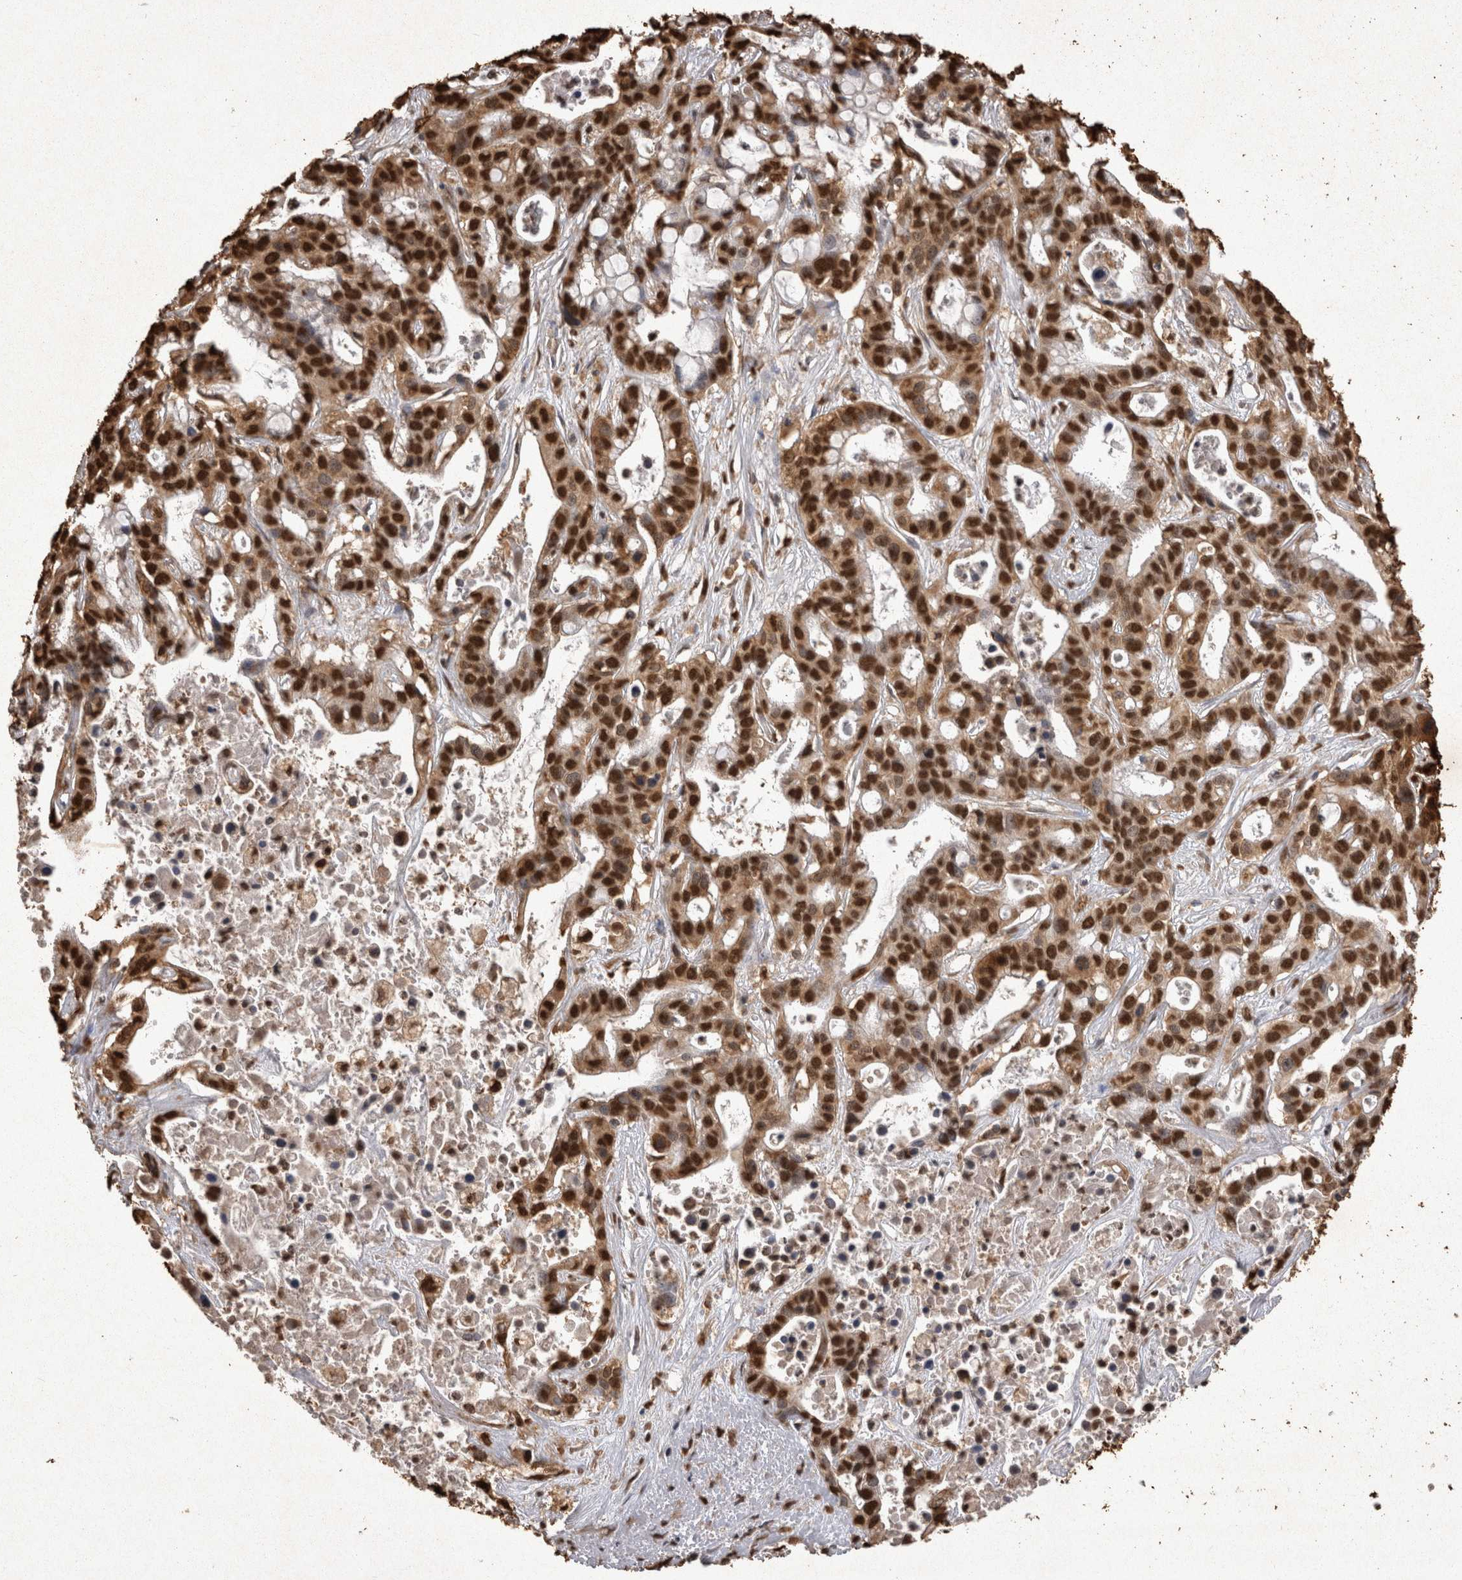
{"staining": {"intensity": "strong", "quantity": ">75%", "location": "nuclear"}, "tissue": "liver cancer", "cell_type": "Tumor cells", "image_type": "cancer", "snomed": [{"axis": "morphology", "description": "Cholangiocarcinoma"}, {"axis": "topography", "description": "Liver"}], "caption": "Immunohistochemistry (IHC) histopathology image of neoplastic tissue: human cholangiocarcinoma (liver) stained using immunohistochemistry (IHC) displays high levels of strong protein expression localized specifically in the nuclear of tumor cells, appearing as a nuclear brown color.", "gene": "OAS2", "patient": {"sex": "female", "age": 65}}